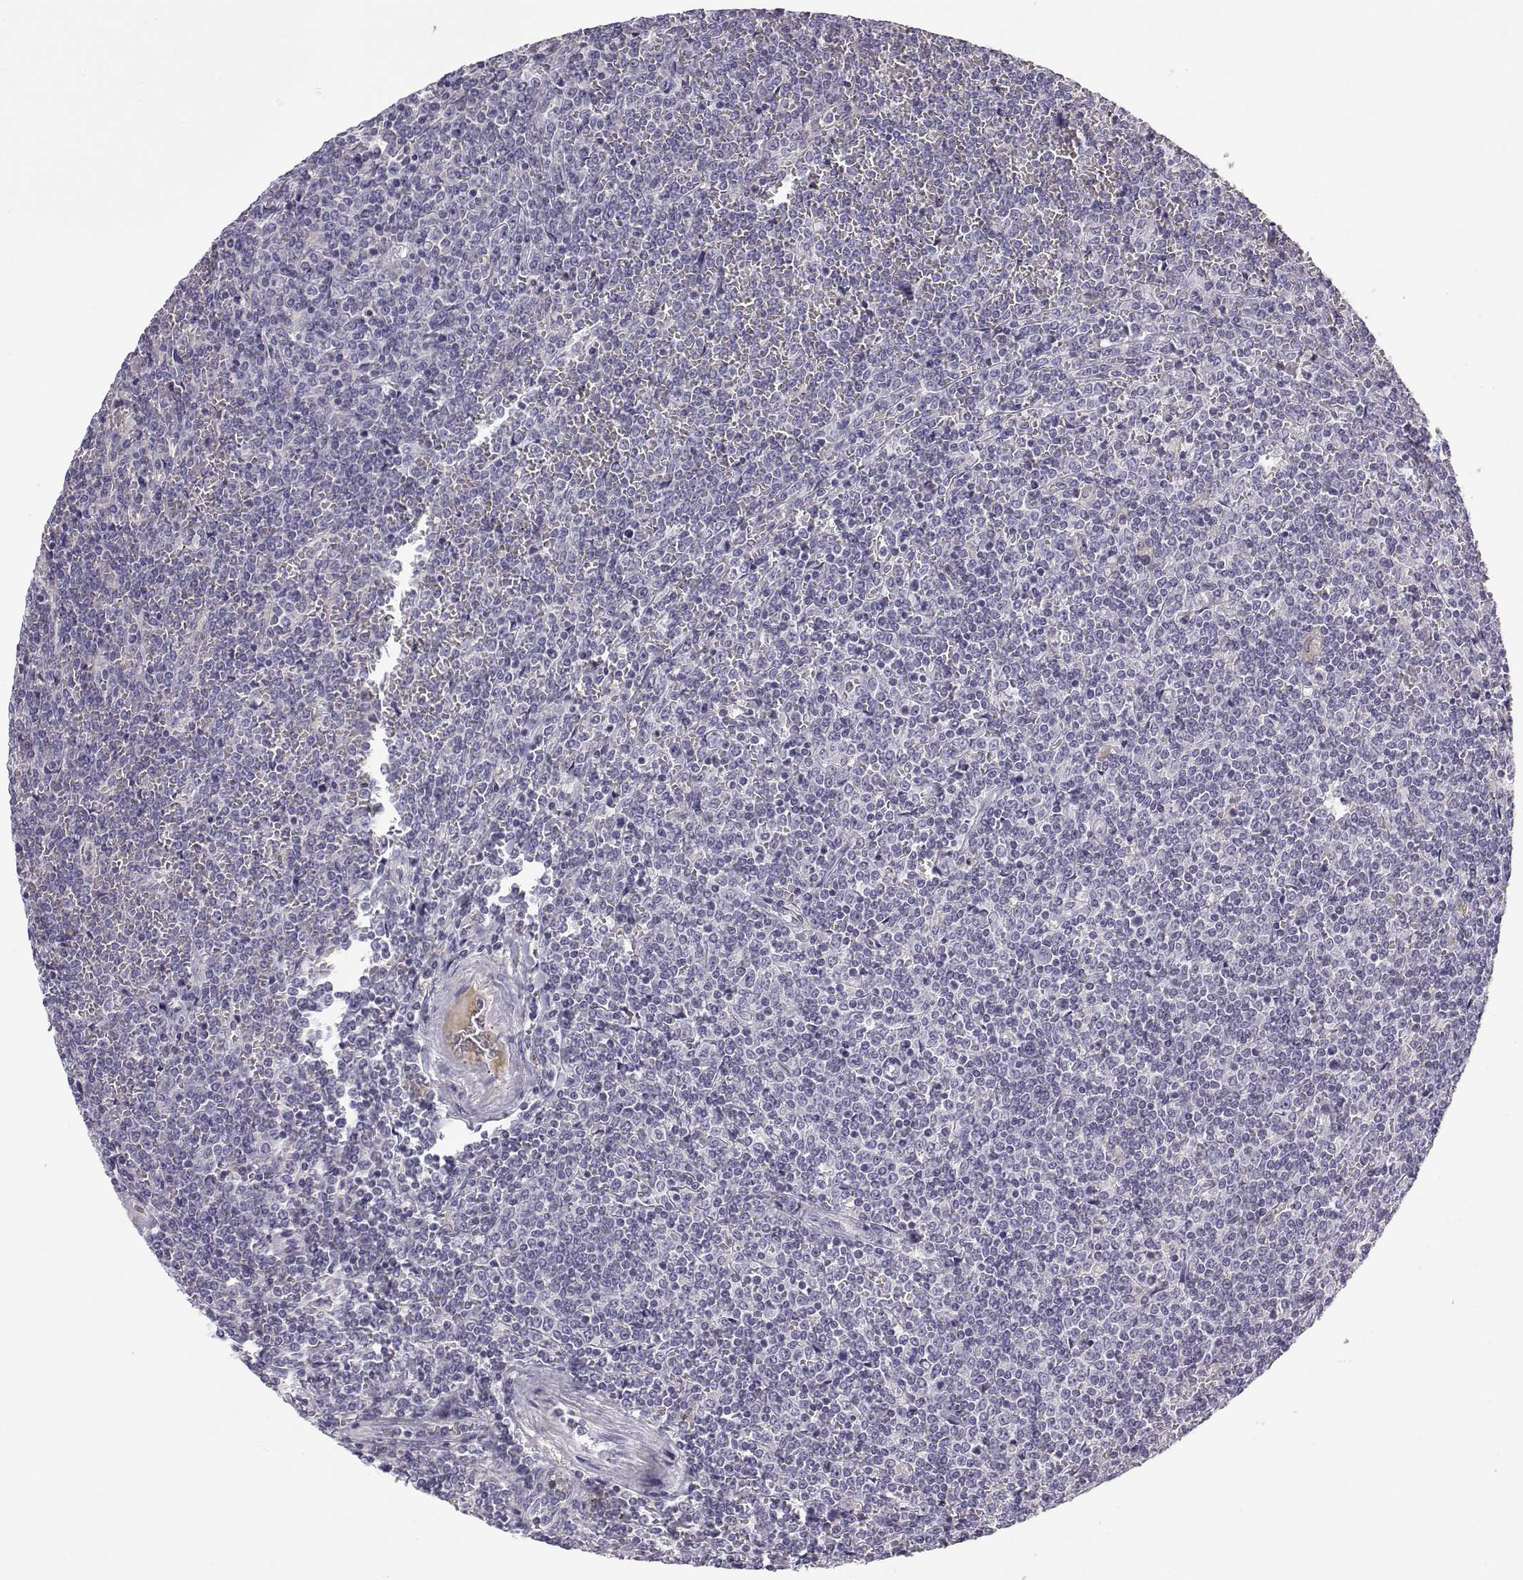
{"staining": {"intensity": "negative", "quantity": "none", "location": "none"}, "tissue": "lymphoma", "cell_type": "Tumor cells", "image_type": "cancer", "snomed": [{"axis": "morphology", "description": "Malignant lymphoma, non-Hodgkin's type, Low grade"}, {"axis": "topography", "description": "Spleen"}], "caption": "Lymphoma was stained to show a protein in brown. There is no significant expression in tumor cells. (DAB immunohistochemistry (IHC), high magnification).", "gene": "ACSL6", "patient": {"sex": "female", "age": 19}}